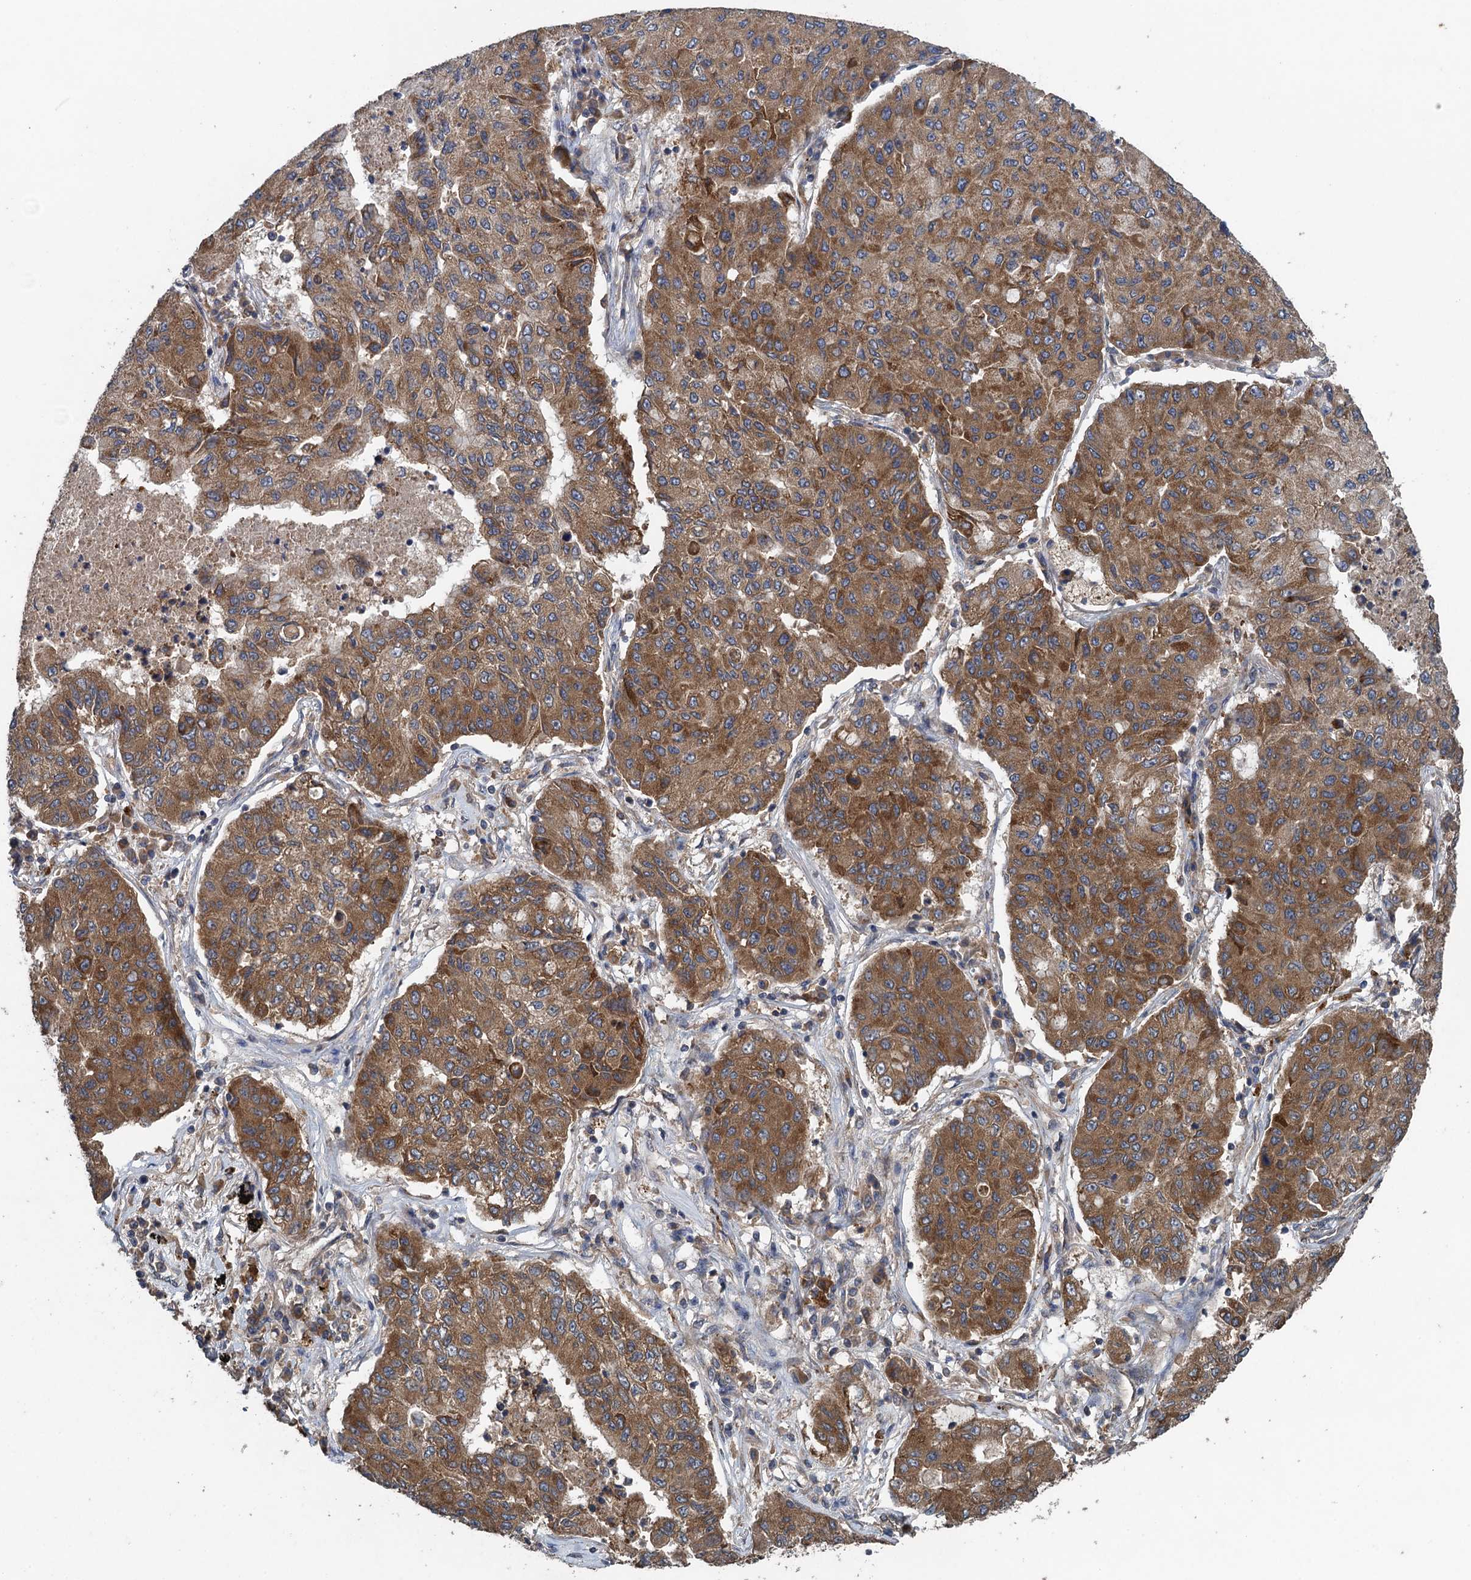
{"staining": {"intensity": "moderate", "quantity": ">75%", "location": "cytoplasmic/membranous"}, "tissue": "lung cancer", "cell_type": "Tumor cells", "image_type": "cancer", "snomed": [{"axis": "morphology", "description": "Squamous cell carcinoma, NOS"}, {"axis": "topography", "description": "Lung"}], "caption": "High-magnification brightfield microscopy of lung cancer stained with DAB (3,3'-diaminobenzidine) (brown) and counterstained with hematoxylin (blue). tumor cells exhibit moderate cytoplasmic/membranous expression is seen in about>75% of cells. Nuclei are stained in blue.", "gene": "CNTN5", "patient": {"sex": "male", "age": 74}}